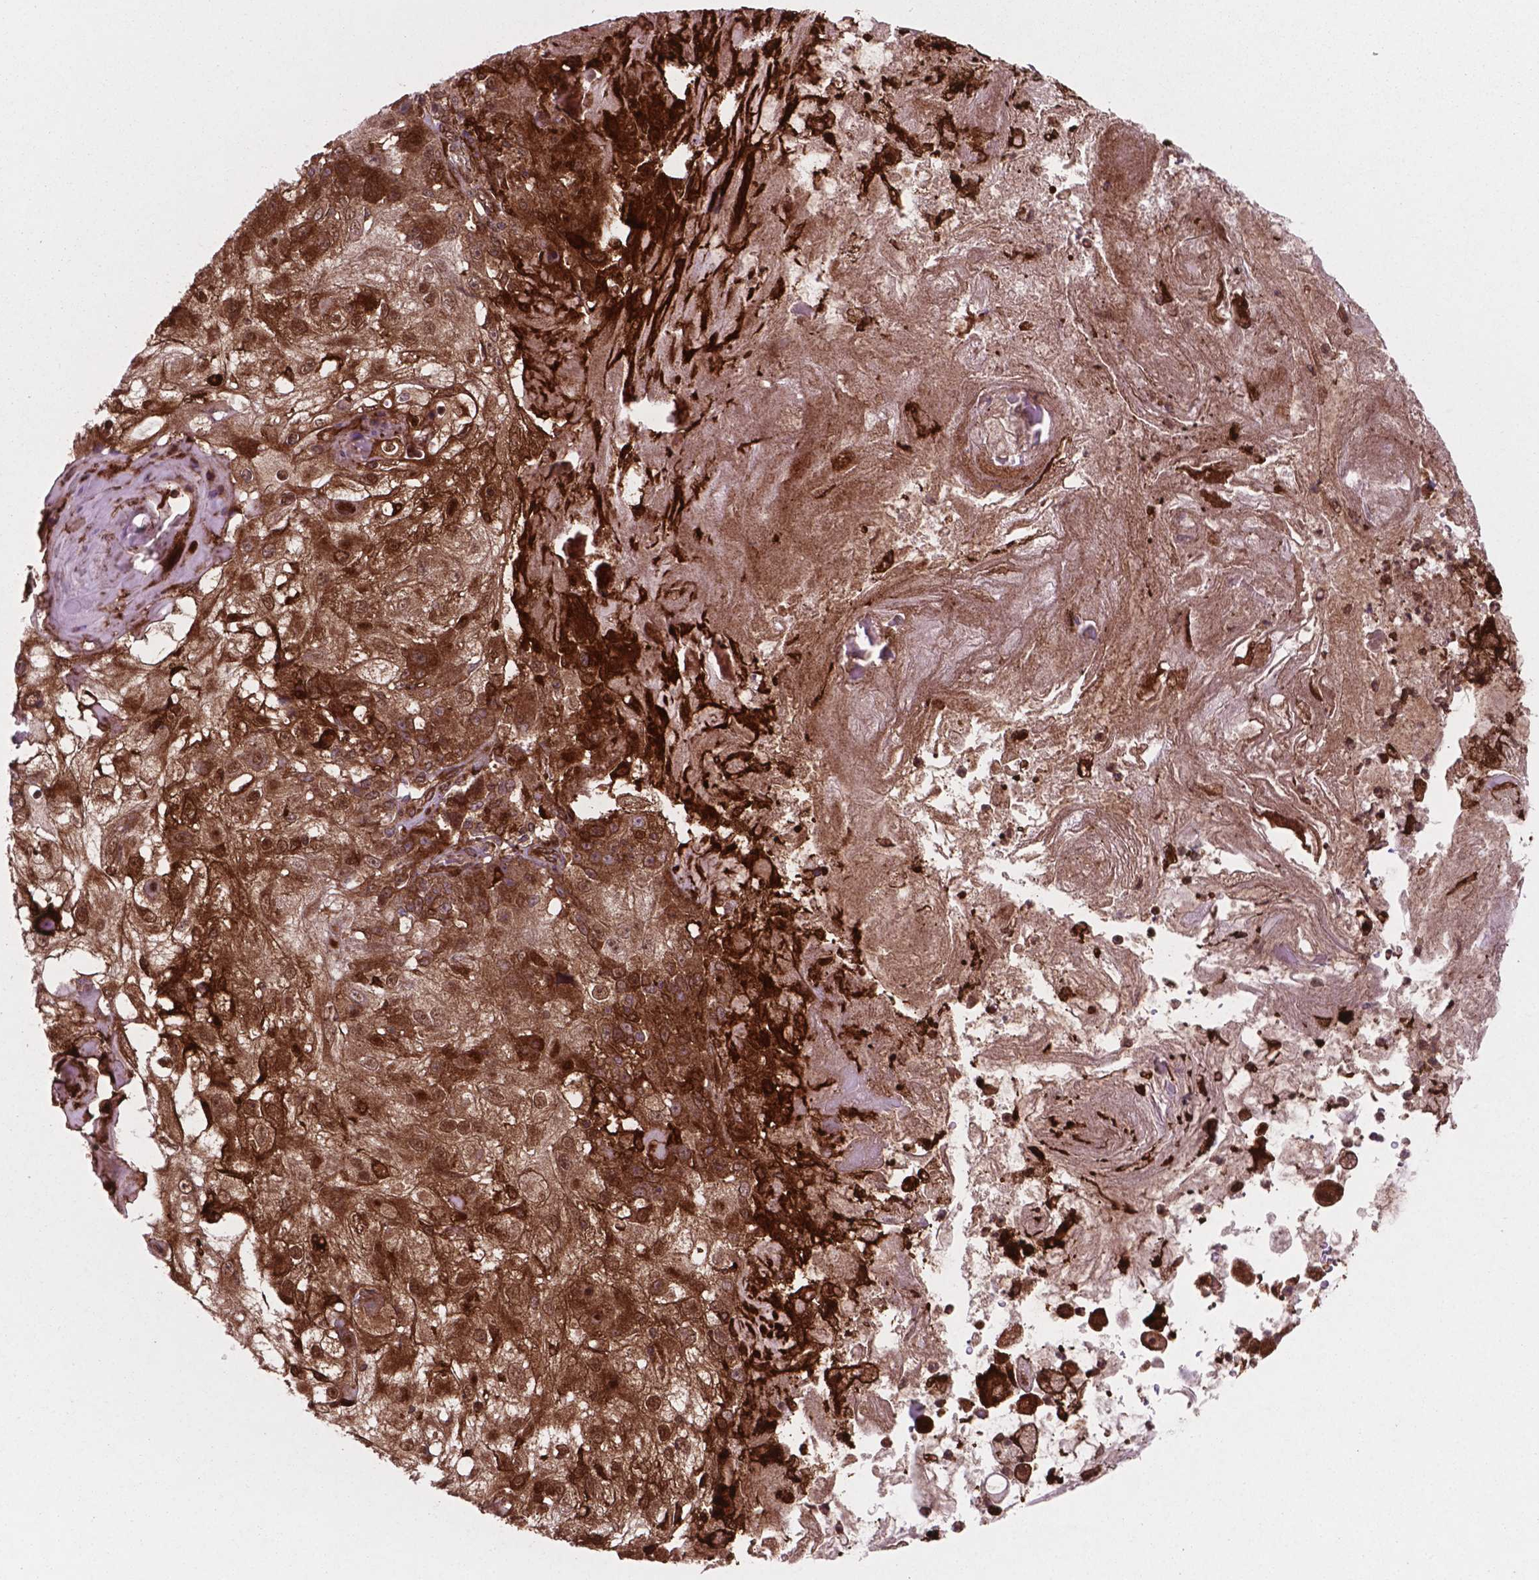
{"staining": {"intensity": "strong", "quantity": ">75%", "location": "cytoplasmic/membranous"}, "tissue": "skin cancer", "cell_type": "Tumor cells", "image_type": "cancer", "snomed": [{"axis": "morphology", "description": "Normal tissue, NOS"}, {"axis": "morphology", "description": "Squamous cell carcinoma, NOS"}, {"axis": "topography", "description": "Skin"}], "caption": "DAB immunohistochemical staining of human skin cancer (squamous cell carcinoma) demonstrates strong cytoplasmic/membranous protein positivity in about >75% of tumor cells.", "gene": "LDHA", "patient": {"sex": "female", "age": 83}}